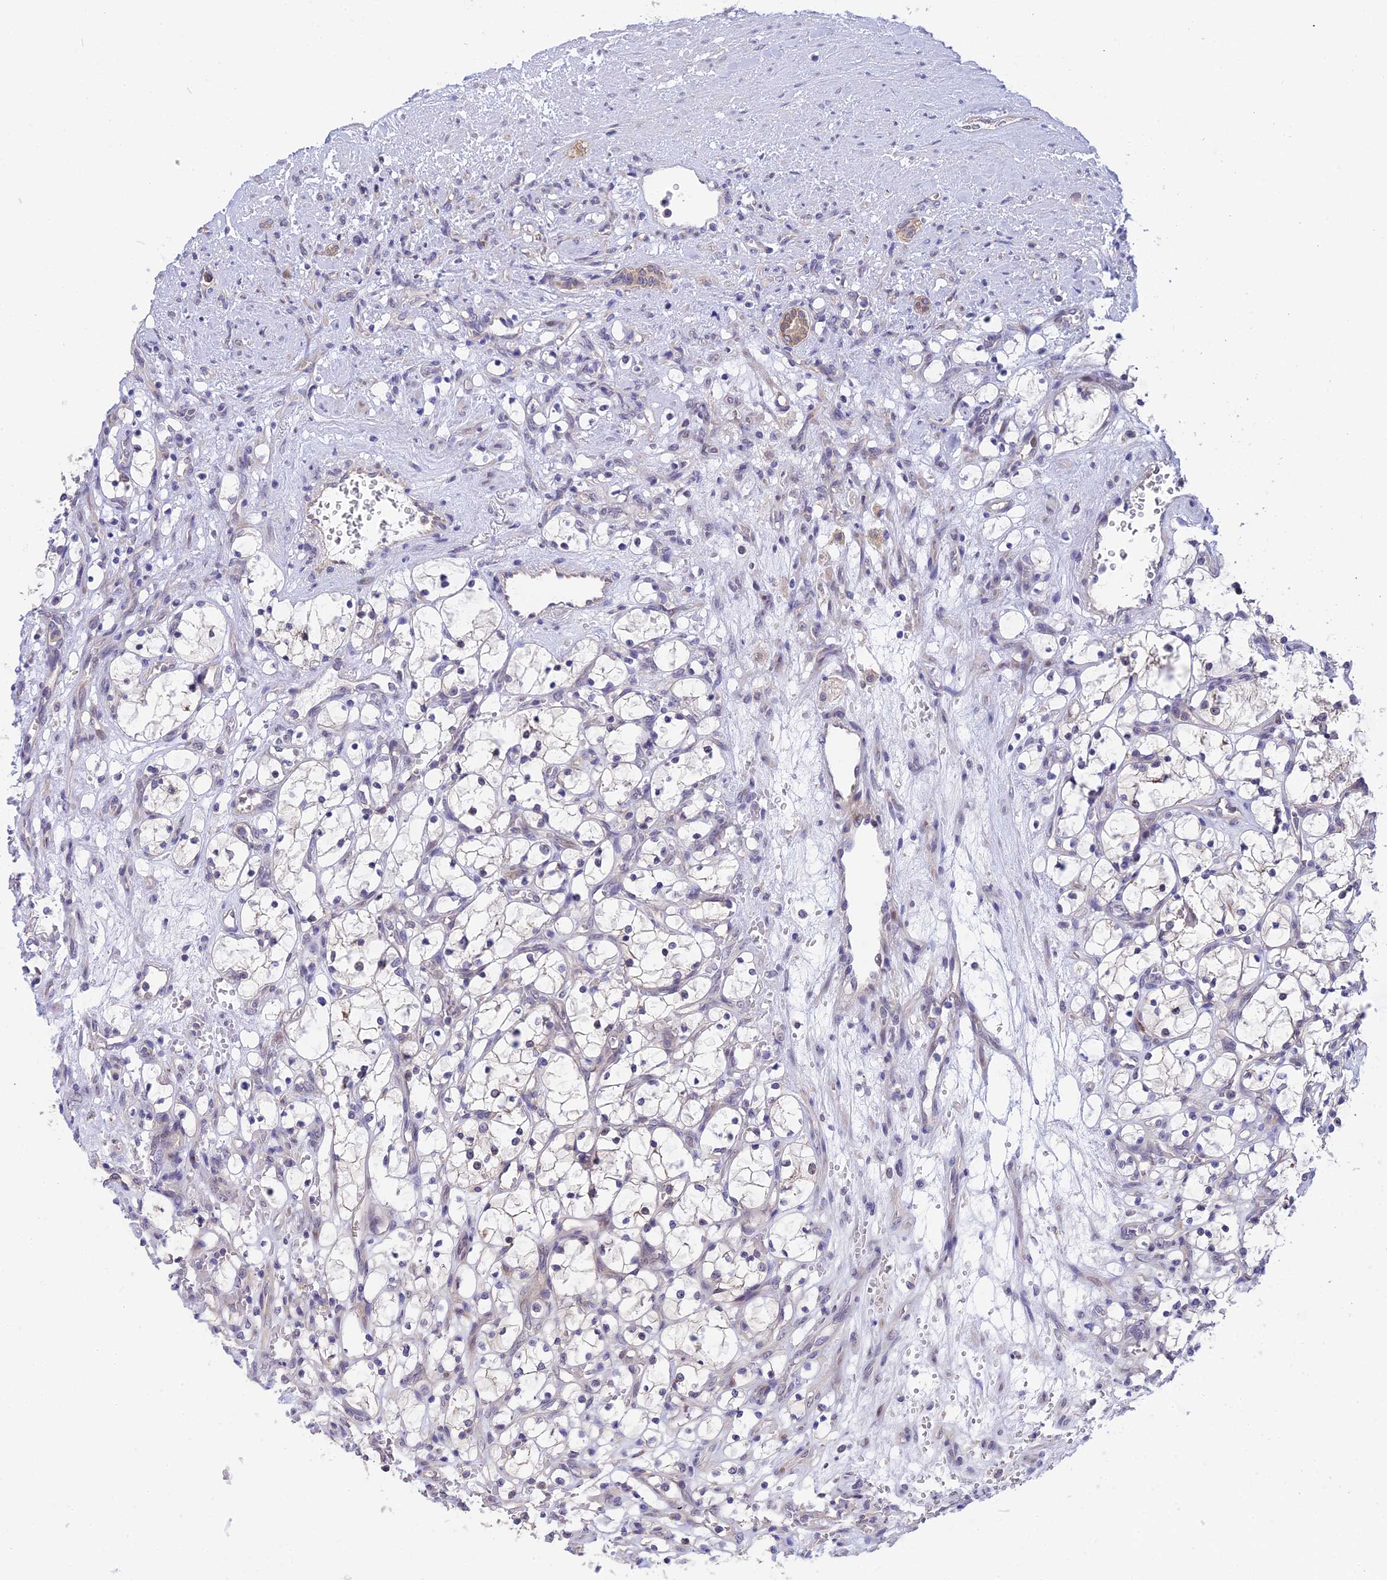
{"staining": {"intensity": "negative", "quantity": "none", "location": "none"}, "tissue": "renal cancer", "cell_type": "Tumor cells", "image_type": "cancer", "snomed": [{"axis": "morphology", "description": "Adenocarcinoma, NOS"}, {"axis": "topography", "description": "Kidney"}], "caption": "A histopathology image of human adenocarcinoma (renal) is negative for staining in tumor cells. The staining was performed using DAB (3,3'-diaminobenzidine) to visualize the protein expression in brown, while the nuclei were stained in blue with hematoxylin (Magnification: 20x).", "gene": "KCTD14", "patient": {"sex": "female", "age": 69}}